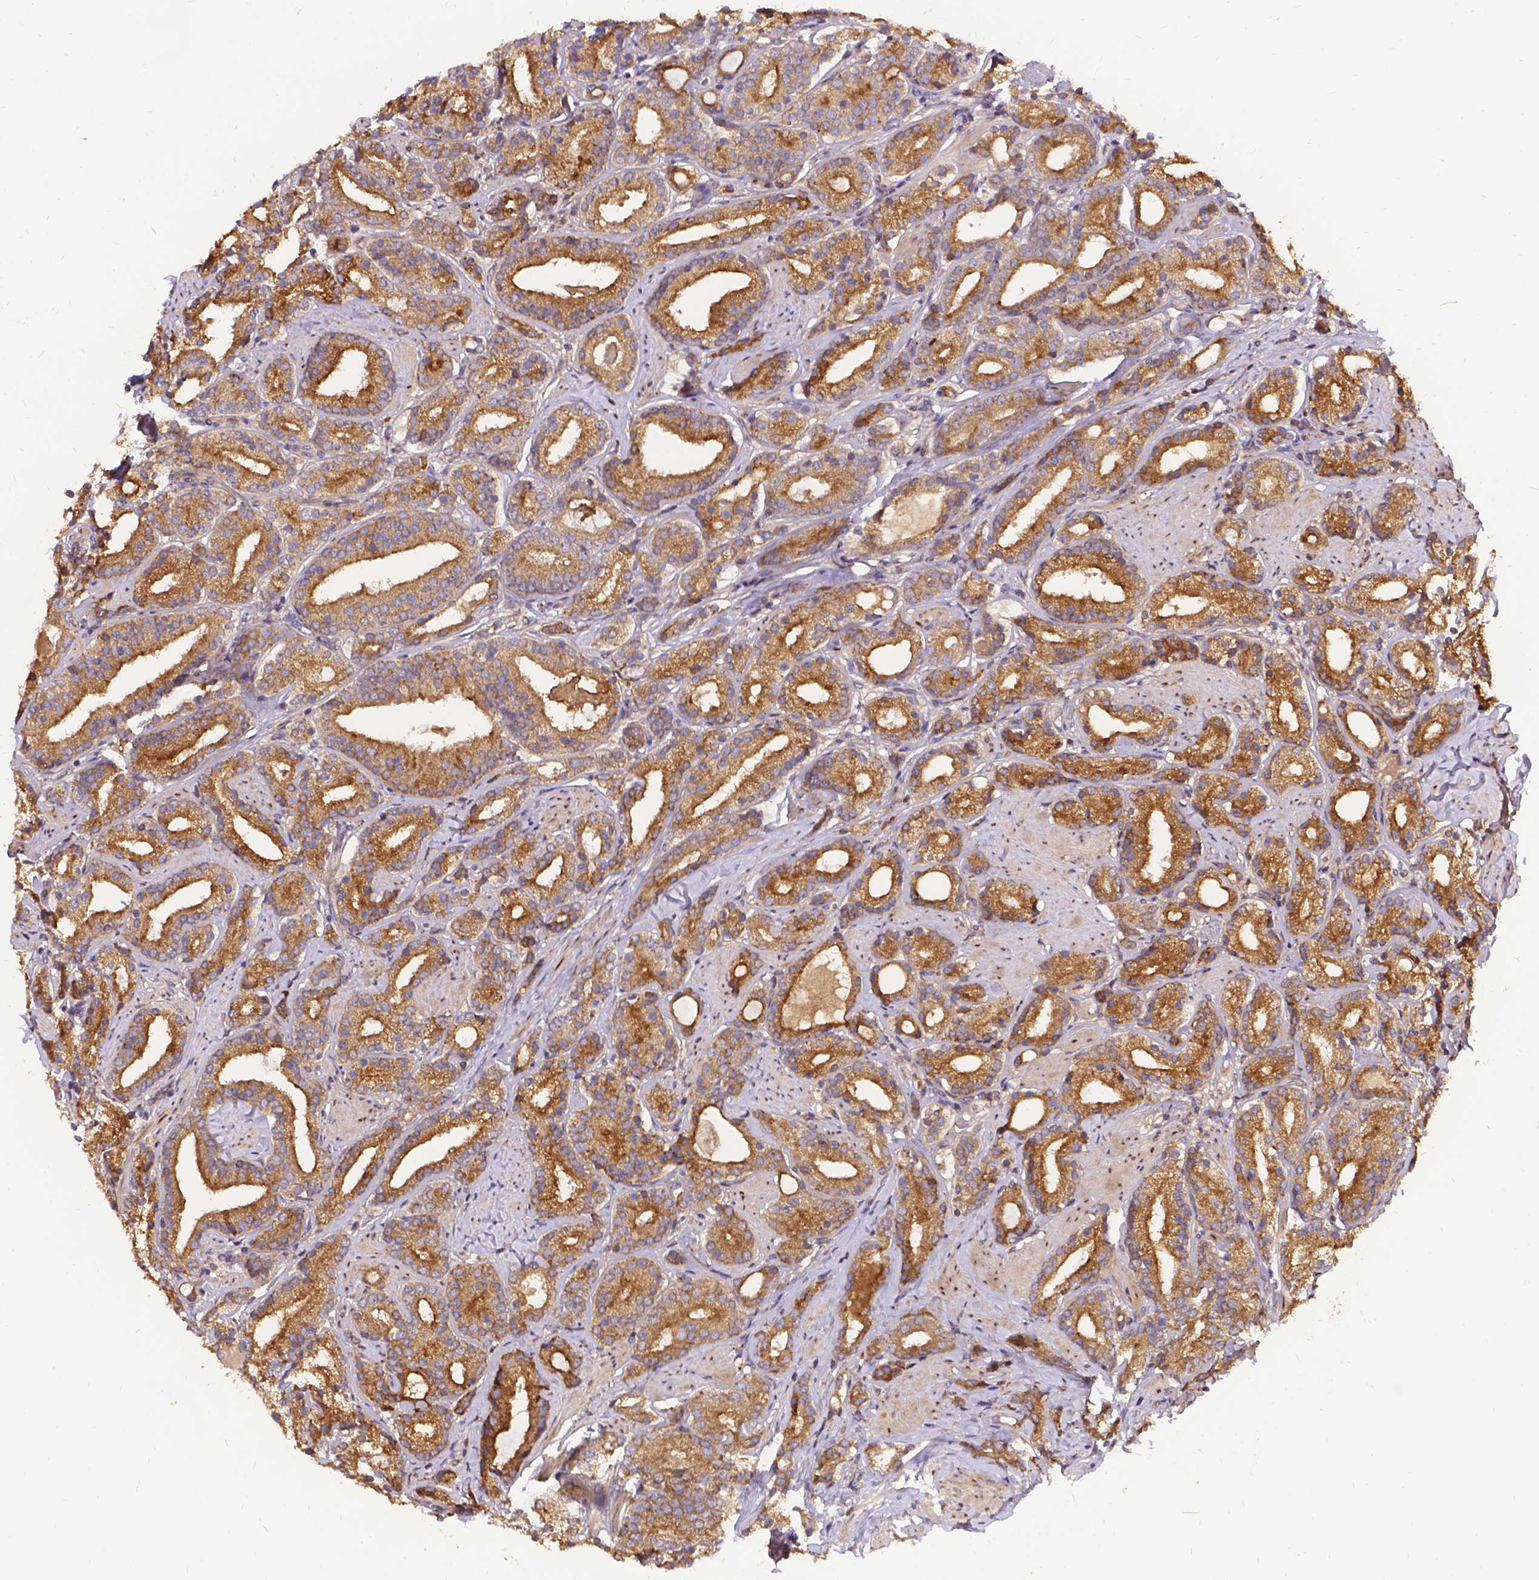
{"staining": {"intensity": "weak", "quantity": ">75%", "location": "cytoplasmic/membranous"}, "tissue": "prostate cancer", "cell_type": "Tumor cells", "image_type": "cancer", "snomed": [{"axis": "morphology", "description": "Adenocarcinoma, High grade"}, {"axis": "topography", "description": "Prostate"}], "caption": "Weak cytoplasmic/membranous staining for a protein is appreciated in about >75% of tumor cells of prostate adenocarcinoma (high-grade) using immunohistochemistry (IHC).", "gene": "DENND6A", "patient": {"sex": "male", "age": 63}}